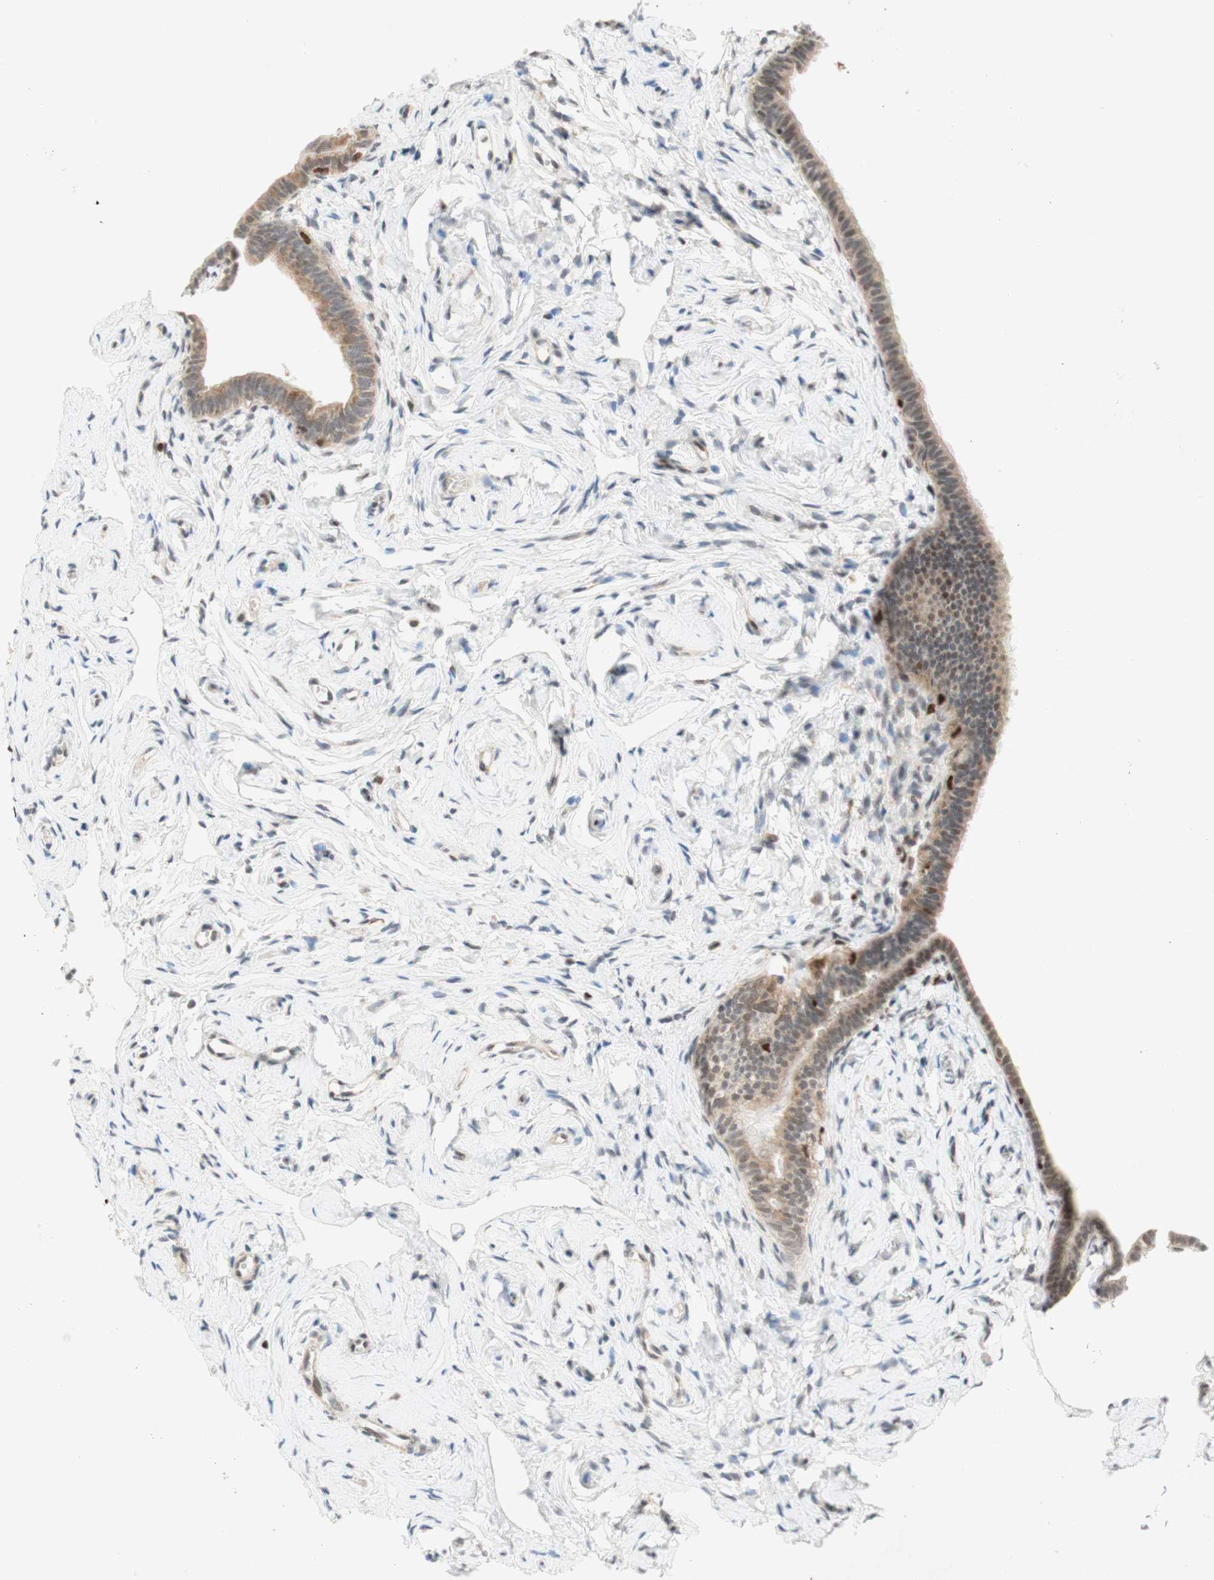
{"staining": {"intensity": "weak", "quantity": ">75%", "location": "cytoplasmic/membranous,nuclear"}, "tissue": "fallopian tube", "cell_type": "Glandular cells", "image_type": "normal", "snomed": [{"axis": "morphology", "description": "Normal tissue, NOS"}, {"axis": "topography", "description": "Fallopian tube"}], "caption": "This image reveals immunohistochemistry staining of normal fallopian tube, with low weak cytoplasmic/membranous,nuclear expression in about >75% of glandular cells.", "gene": "DNMT3A", "patient": {"sex": "female", "age": 71}}